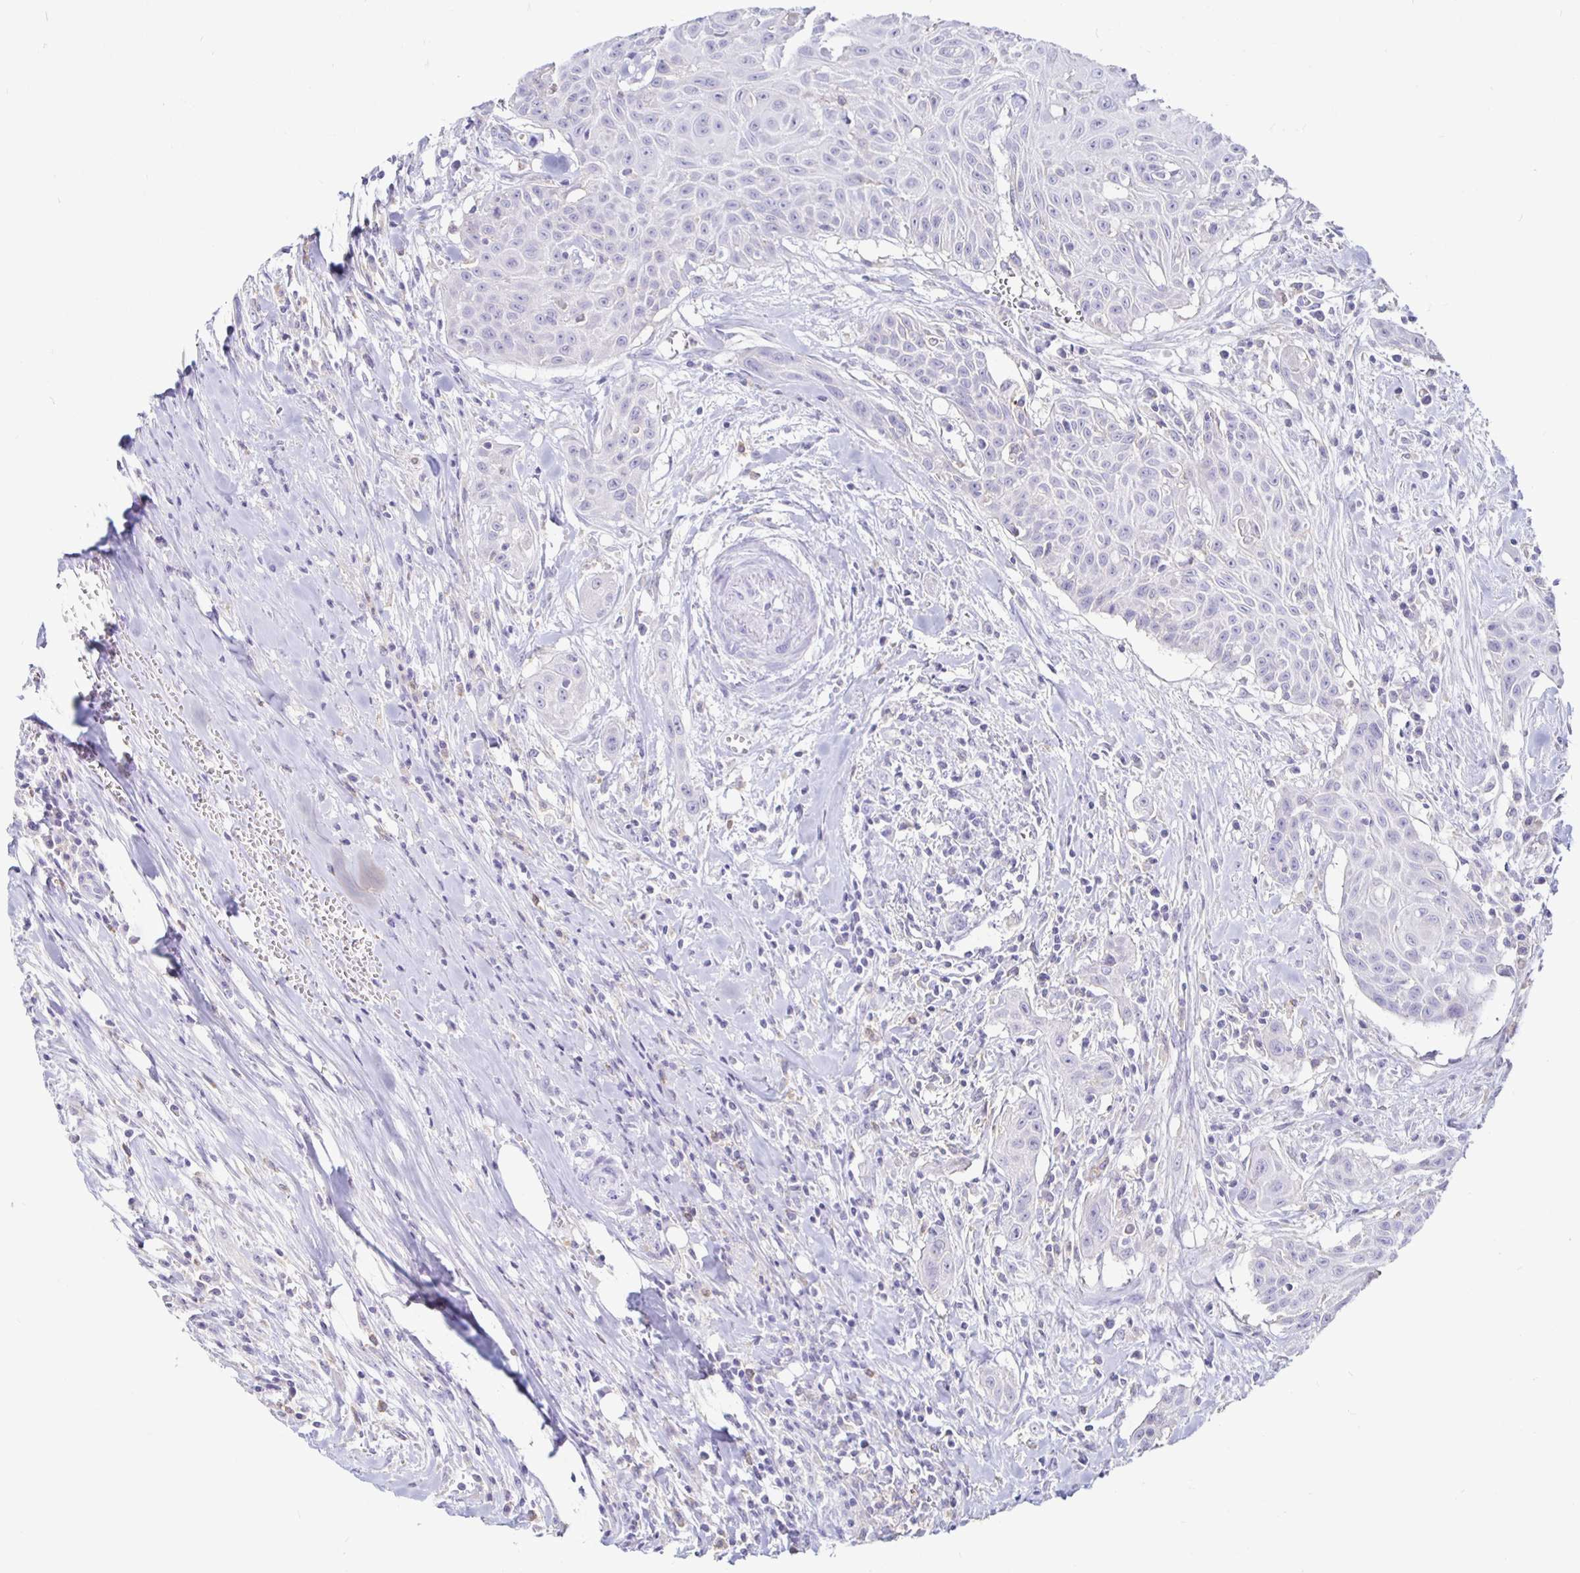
{"staining": {"intensity": "negative", "quantity": "none", "location": "none"}, "tissue": "head and neck cancer", "cell_type": "Tumor cells", "image_type": "cancer", "snomed": [{"axis": "morphology", "description": "Squamous cell carcinoma, NOS"}, {"axis": "topography", "description": "Lymph node"}, {"axis": "topography", "description": "Salivary gland"}, {"axis": "topography", "description": "Head-Neck"}], "caption": "This photomicrograph is of head and neck squamous cell carcinoma stained with IHC to label a protein in brown with the nuclei are counter-stained blue. There is no positivity in tumor cells. Nuclei are stained in blue.", "gene": "SIRPA", "patient": {"sex": "female", "age": 74}}